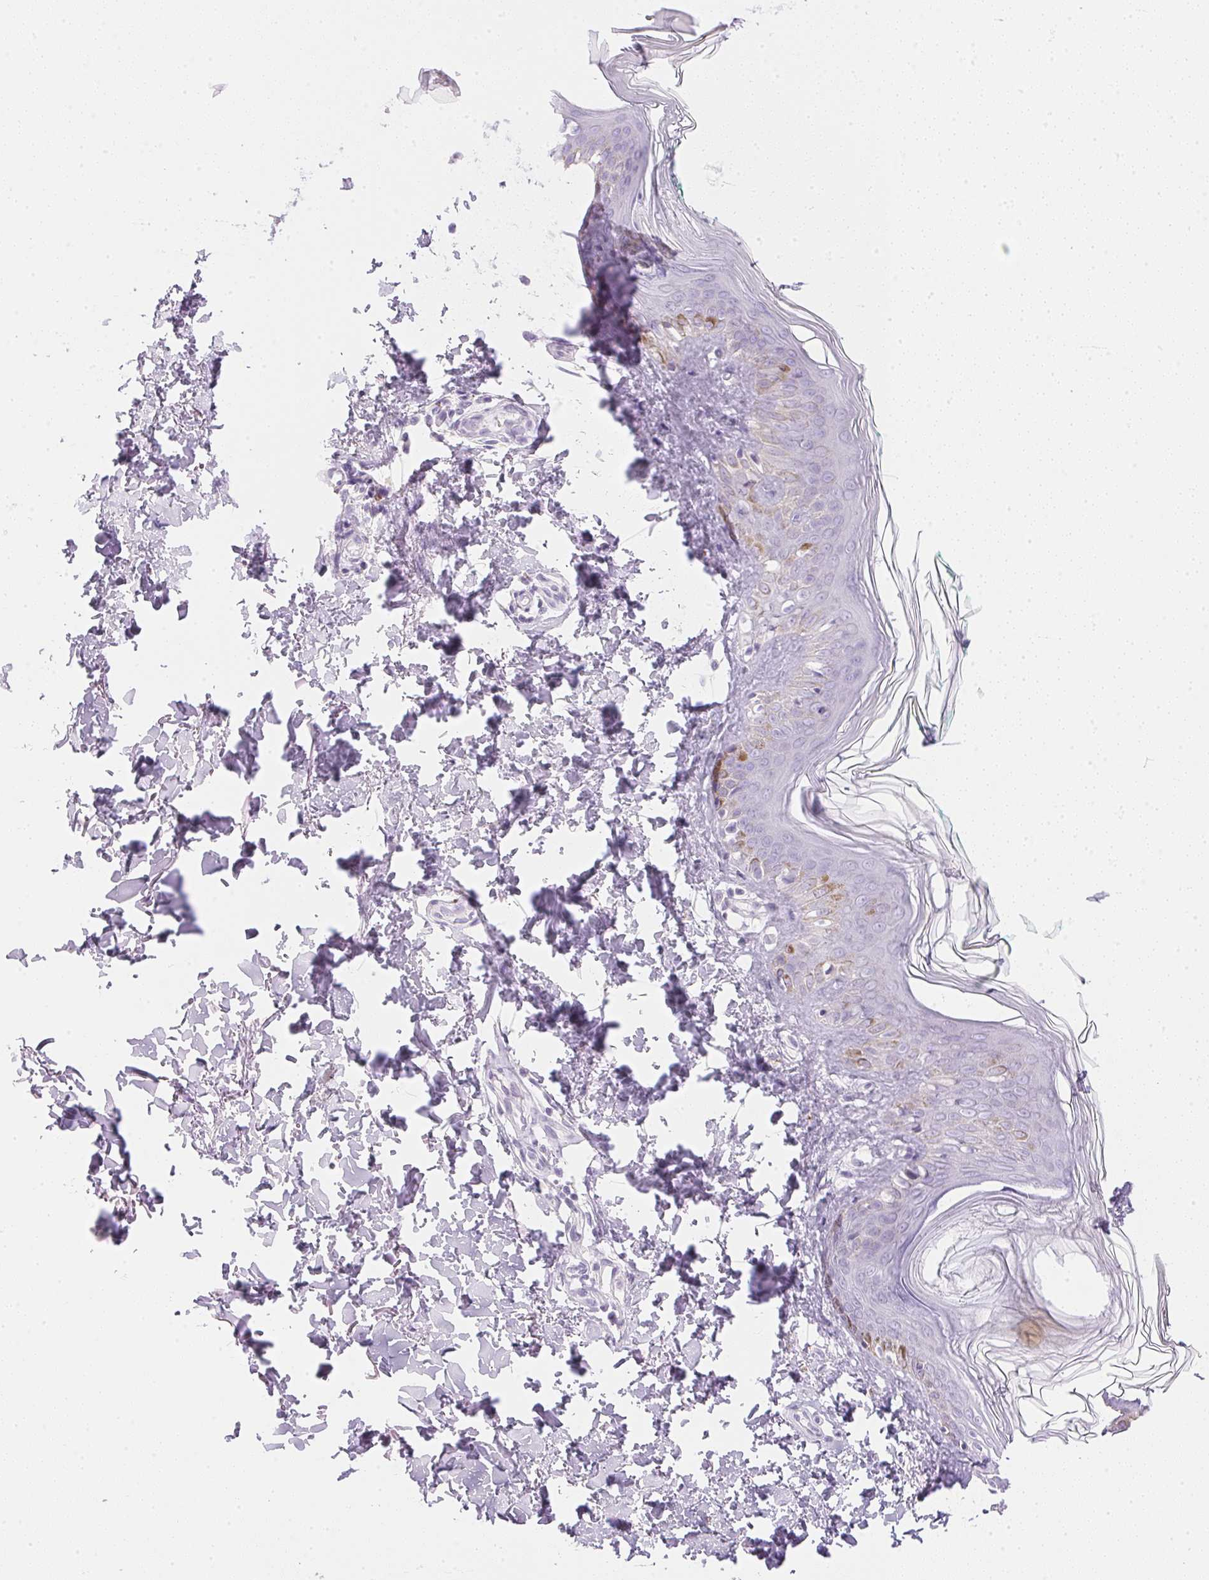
{"staining": {"intensity": "negative", "quantity": "none", "location": "none"}, "tissue": "skin", "cell_type": "Fibroblasts", "image_type": "normal", "snomed": [{"axis": "morphology", "description": "Normal tissue, NOS"}, {"axis": "topography", "description": "Skin"}, {"axis": "topography", "description": "Peripheral nerve tissue"}], "caption": "DAB (3,3'-diaminobenzidine) immunohistochemical staining of benign skin reveals no significant expression in fibroblasts.", "gene": "CTRL", "patient": {"sex": "female", "age": 45}}